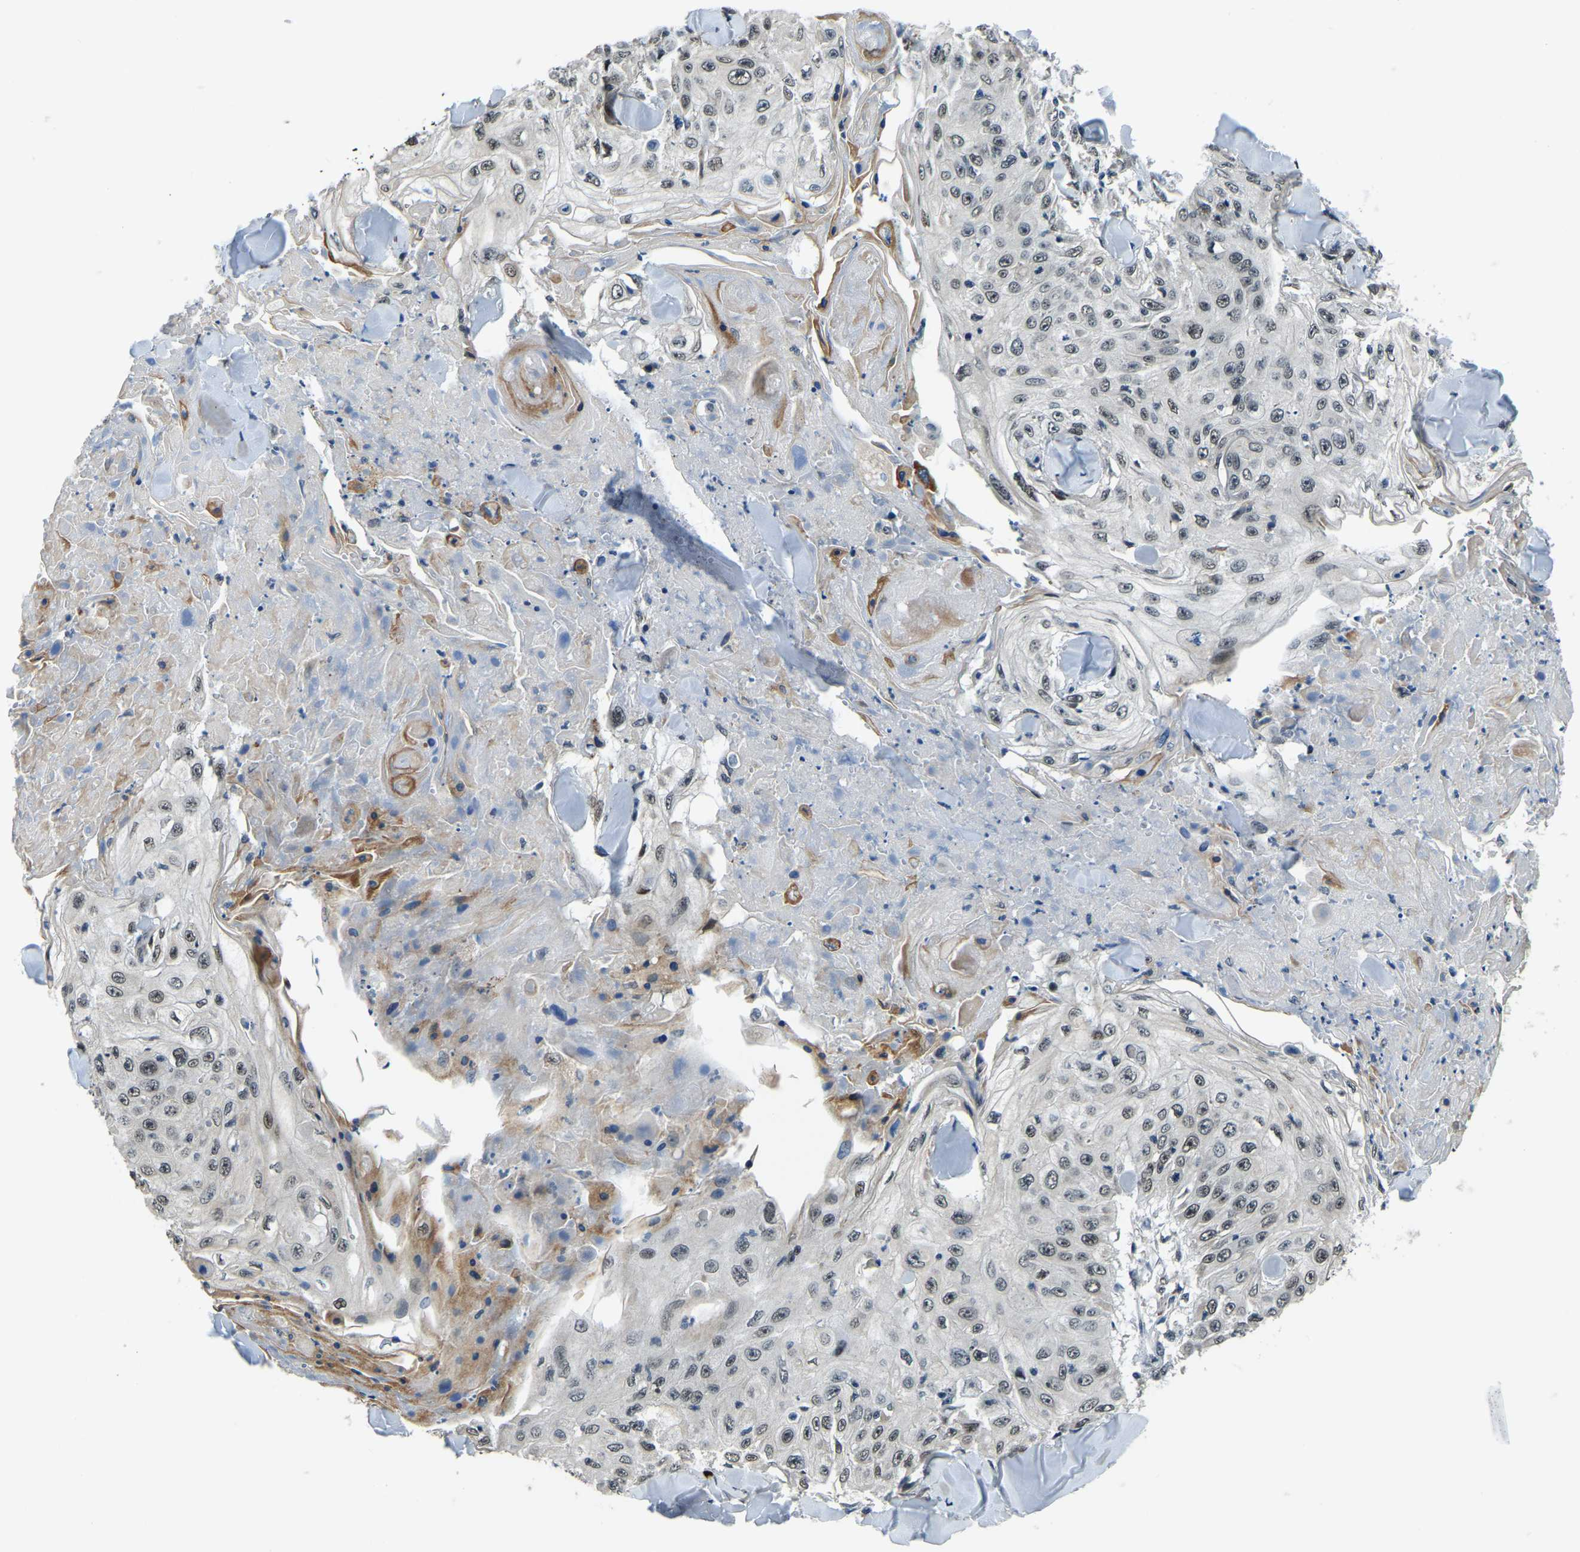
{"staining": {"intensity": "weak", "quantity": "25%-75%", "location": "nuclear"}, "tissue": "skin cancer", "cell_type": "Tumor cells", "image_type": "cancer", "snomed": [{"axis": "morphology", "description": "Squamous cell carcinoma, NOS"}, {"axis": "topography", "description": "Skin"}], "caption": "Squamous cell carcinoma (skin) tissue reveals weak nuclear positivity in about 25%-75% of tumor cells, visualized by immunohistochemistry.", "gene": "ING2", "patient": {"sex": "male", "age": 86}}